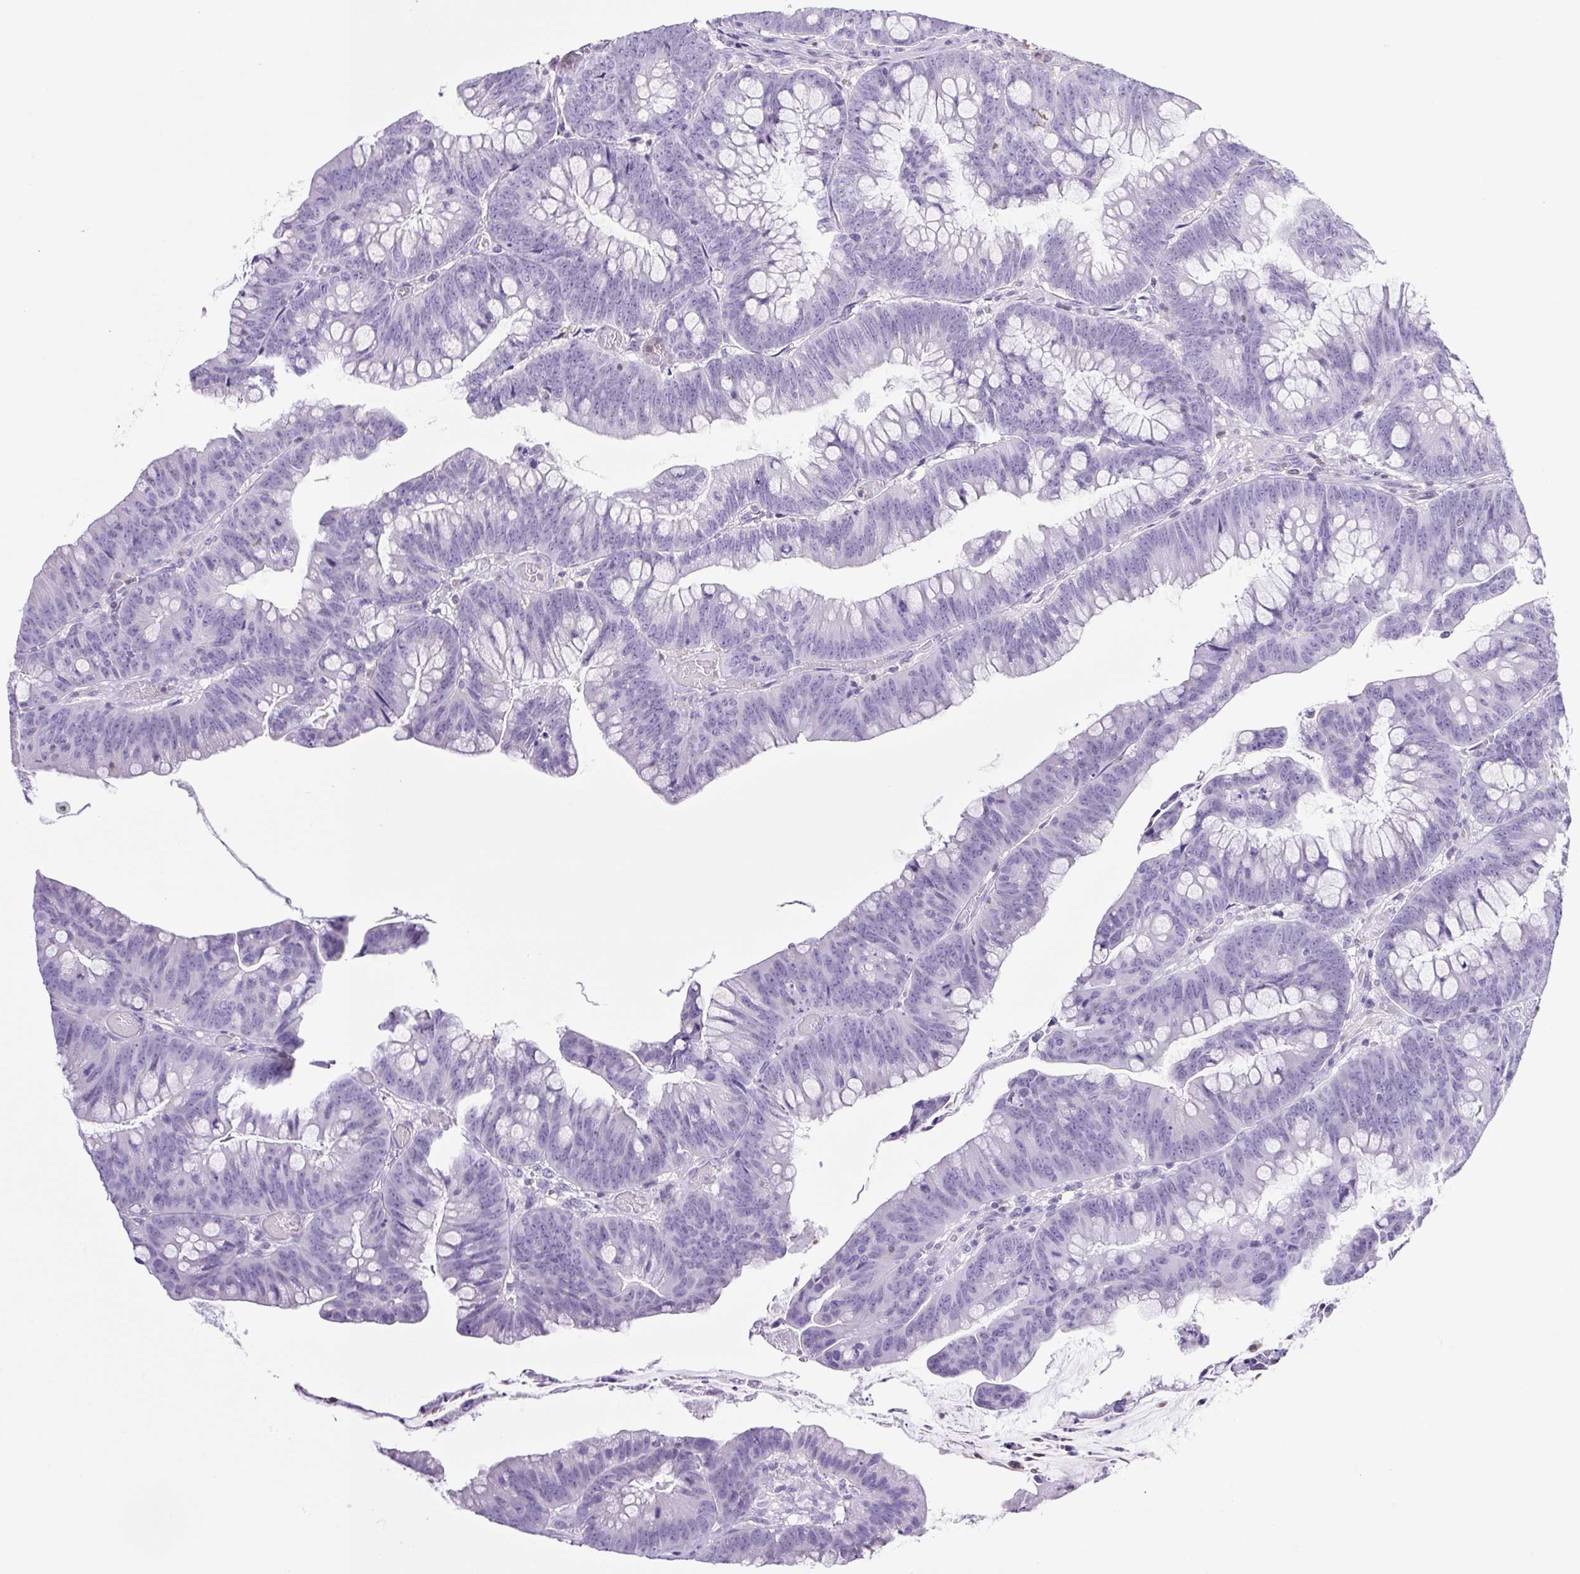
{"staining": {"intensity": "negative", "quantity": "none", "location": "none"}, "tissue": "colorectal cancer", "cell_type": "Tumor cells", "image_type": "cancer", "snomed": [{"axis": "morphology", "description": "Adenocarcinoma, NOS"}, {"axis": "topography", "description": "Colon"}], "caption": "An IHC photomicrograph of colorectal cancer (adenocarcinoma) is shown. There is no staining in tumor cells of colorectal cancer (adenocarcinoma).", "gene": "SYNPR", "patient": {"sex": "male", "age": 62}}